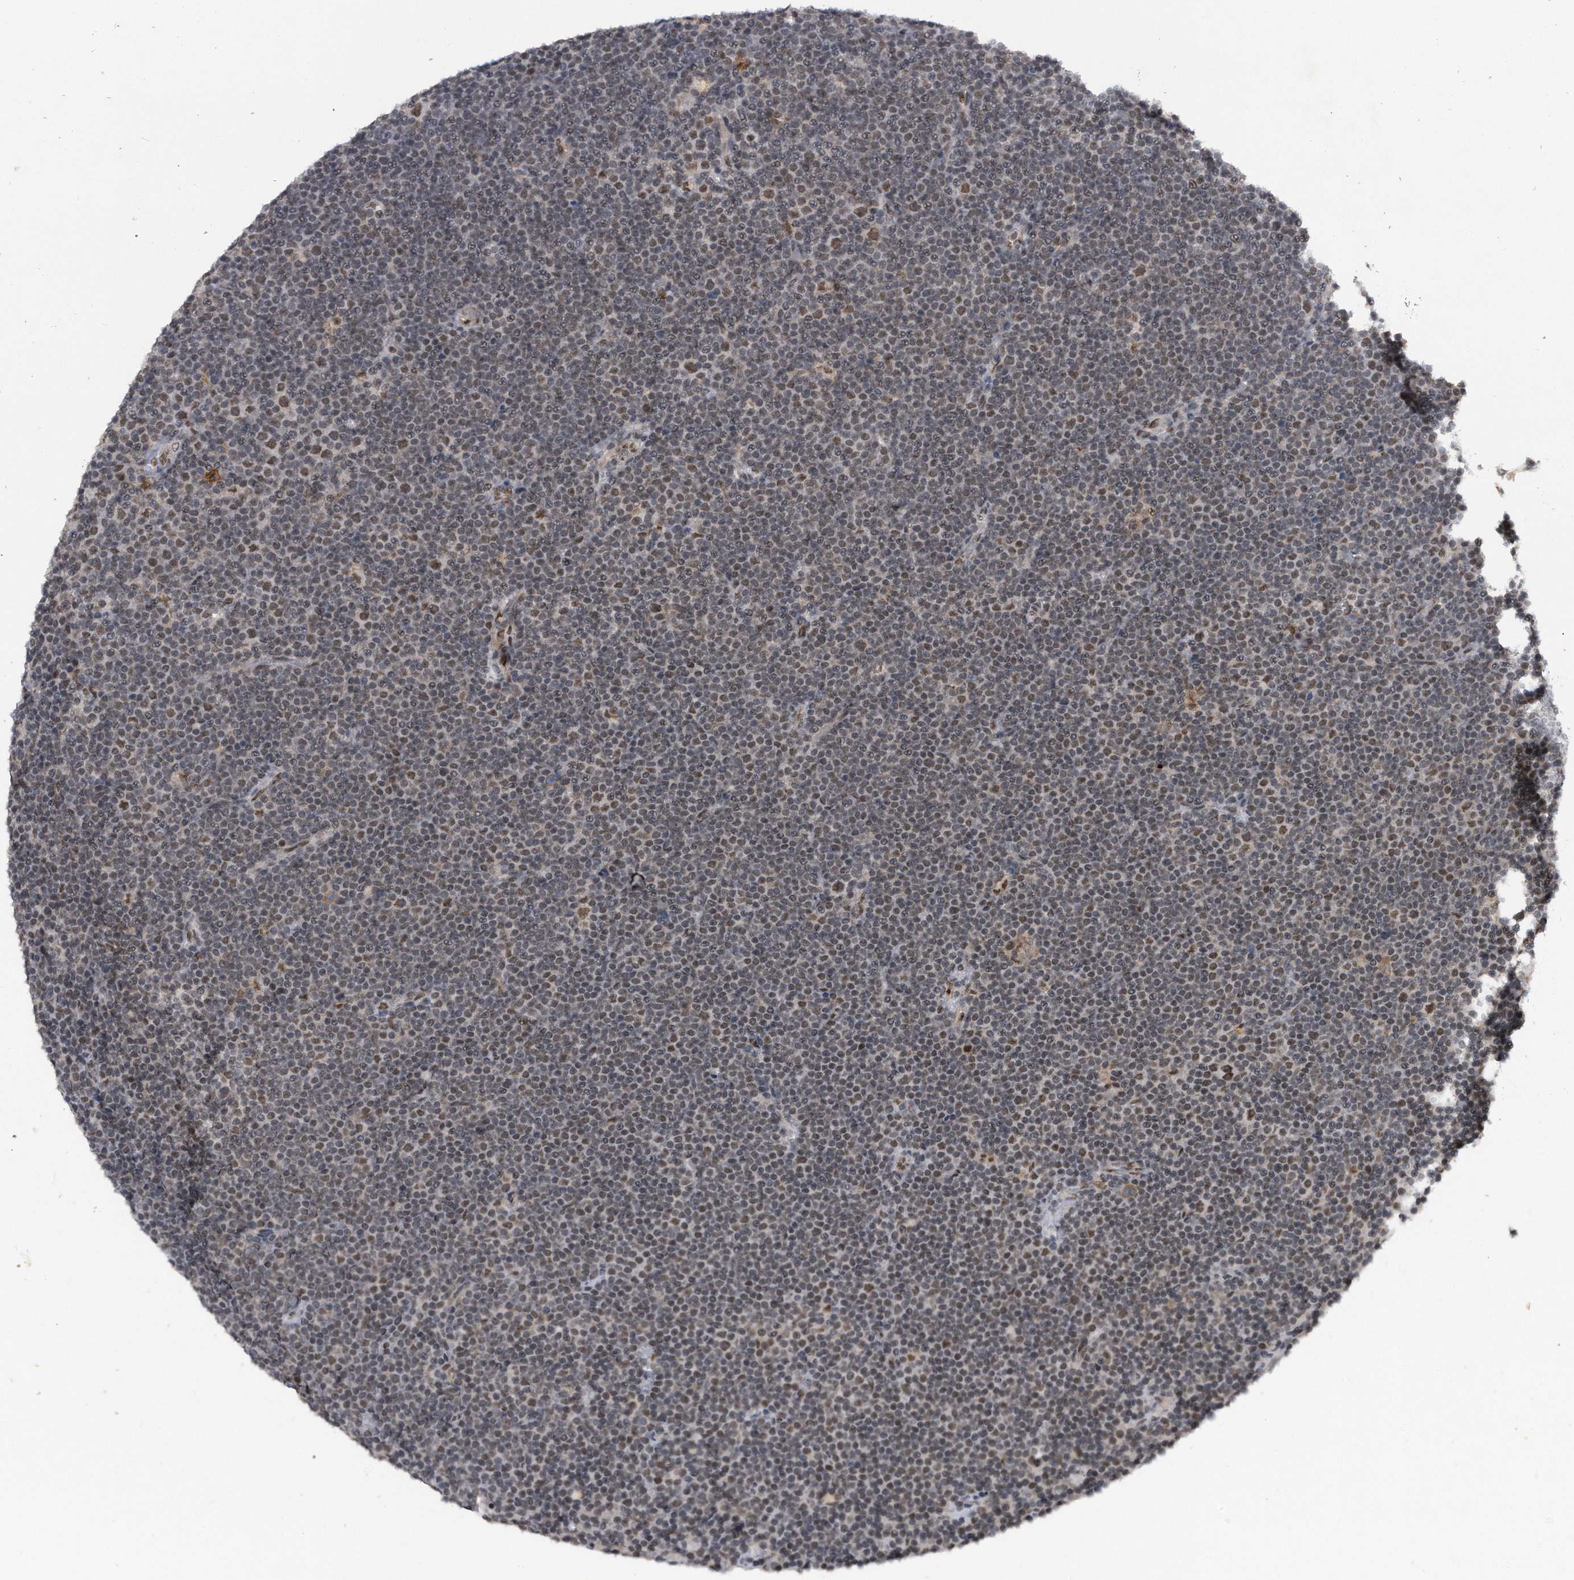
{"staining": {"intensity": "weak", "quantity": "25%-75%", "location": "nuclear"}, "tissue": "lymphoma", "cell_type": "Tumor cells", "image_type": "cancer", "snomed": [{"axis": "morphology", "description": "Malignant lymphoma, non-Hodgkin's type, Low grade"}, {"axis": "topography", "description": "Lymph node"}], "caption": "Tumor cells demonstrate low levels of weak nuclear positivity in about 25%-75% of cells in human lymphoma.", "gene": "VIRMA", "patient": {"sex": "female", "age": 67}}